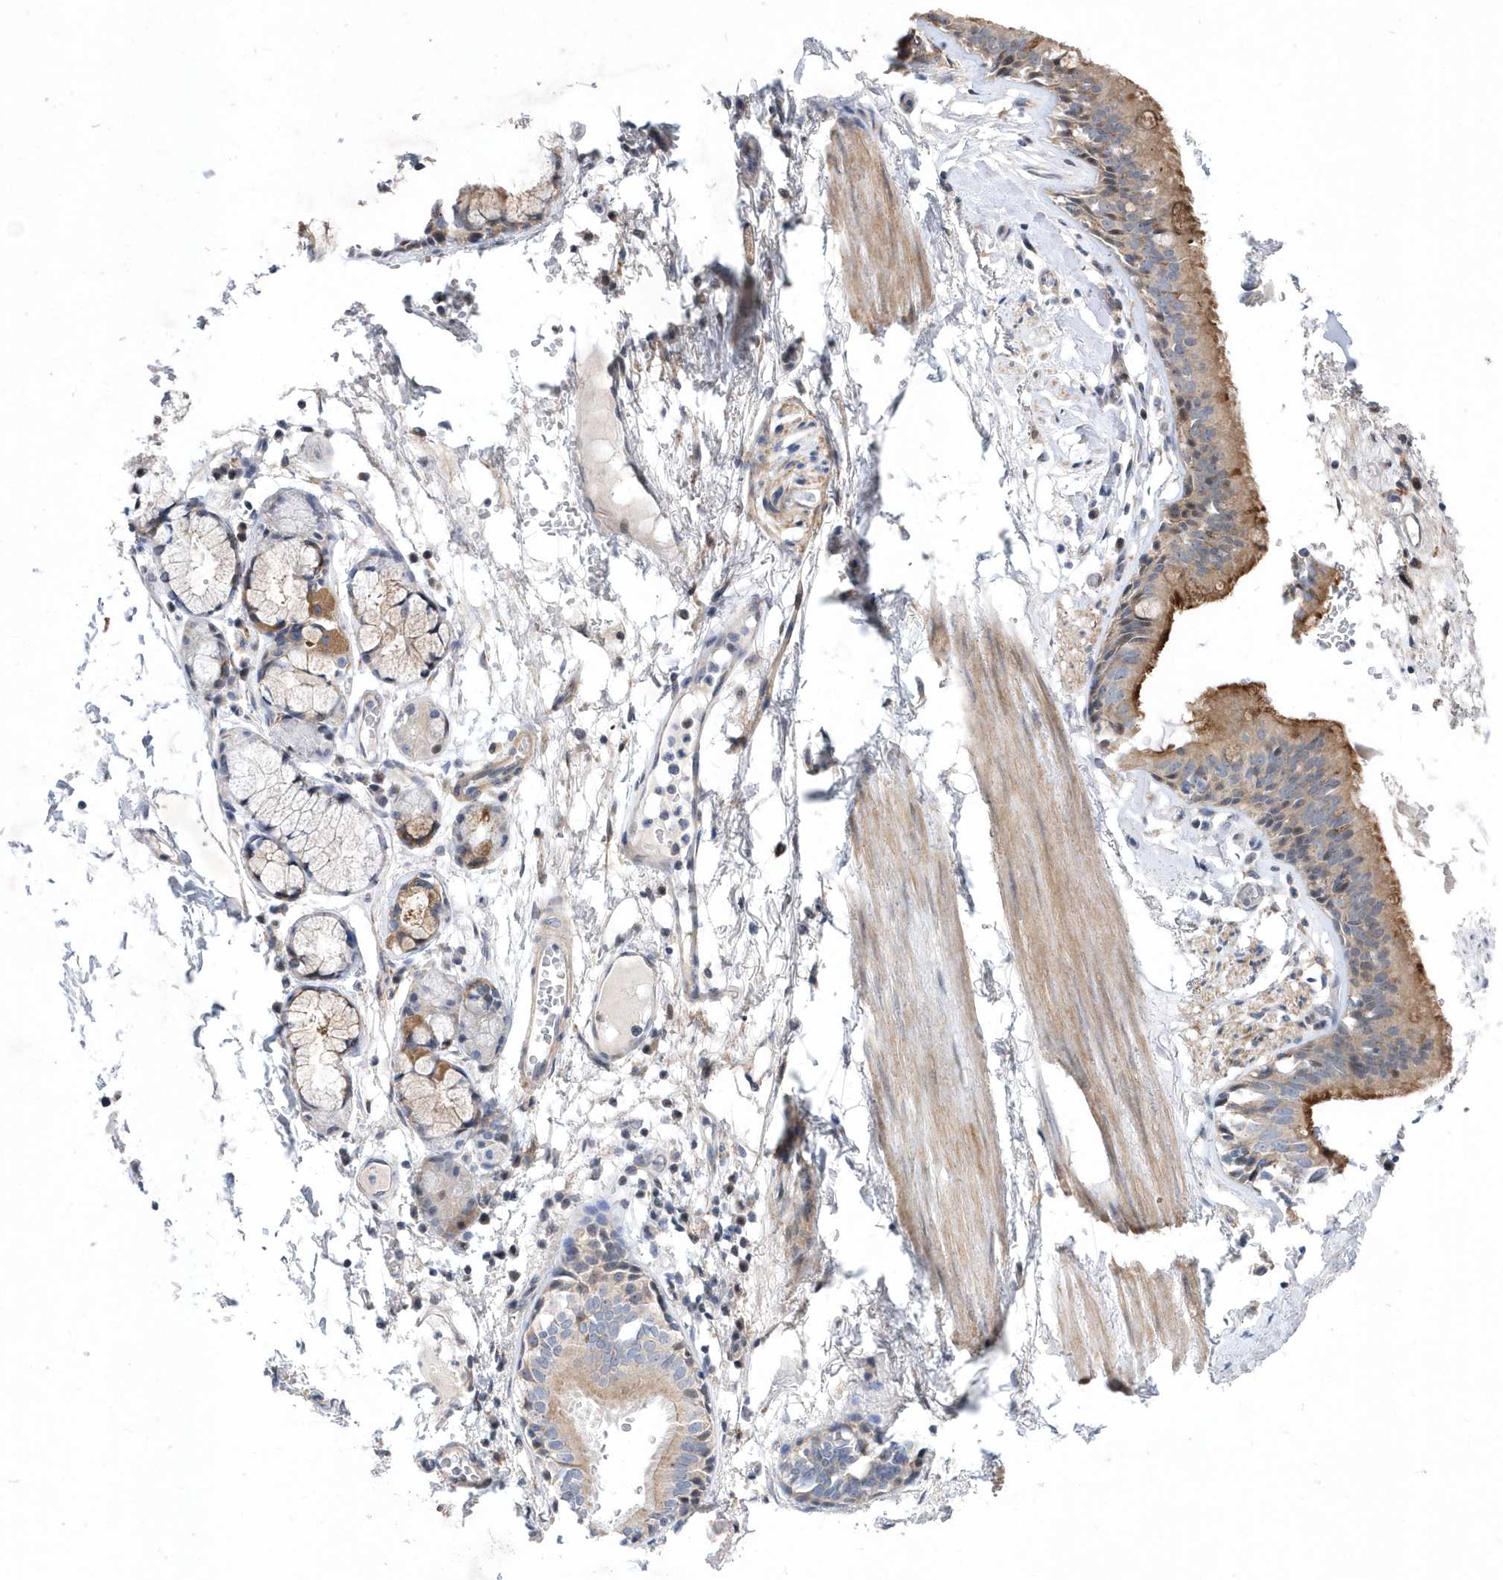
{"staining": {"intensity": "negative", "quantity": "none", "location": "none"}, "tissue": "adipose tissue", "cell_type": "Adipocytes", "image_type": "normal", "snomed": [{"axis": "morphology", "description": "Normal tissue, NOS"}, {"axis": "topography", "description": "Cartilage tissue"}], "caption": "Histopathology image shows no protein positivity in adipocytes of unremarkable adipose tissue. Nuclei are stained in blue.", "gene": "LONRF2", "patient": {"sex": "female", "age": 63}}